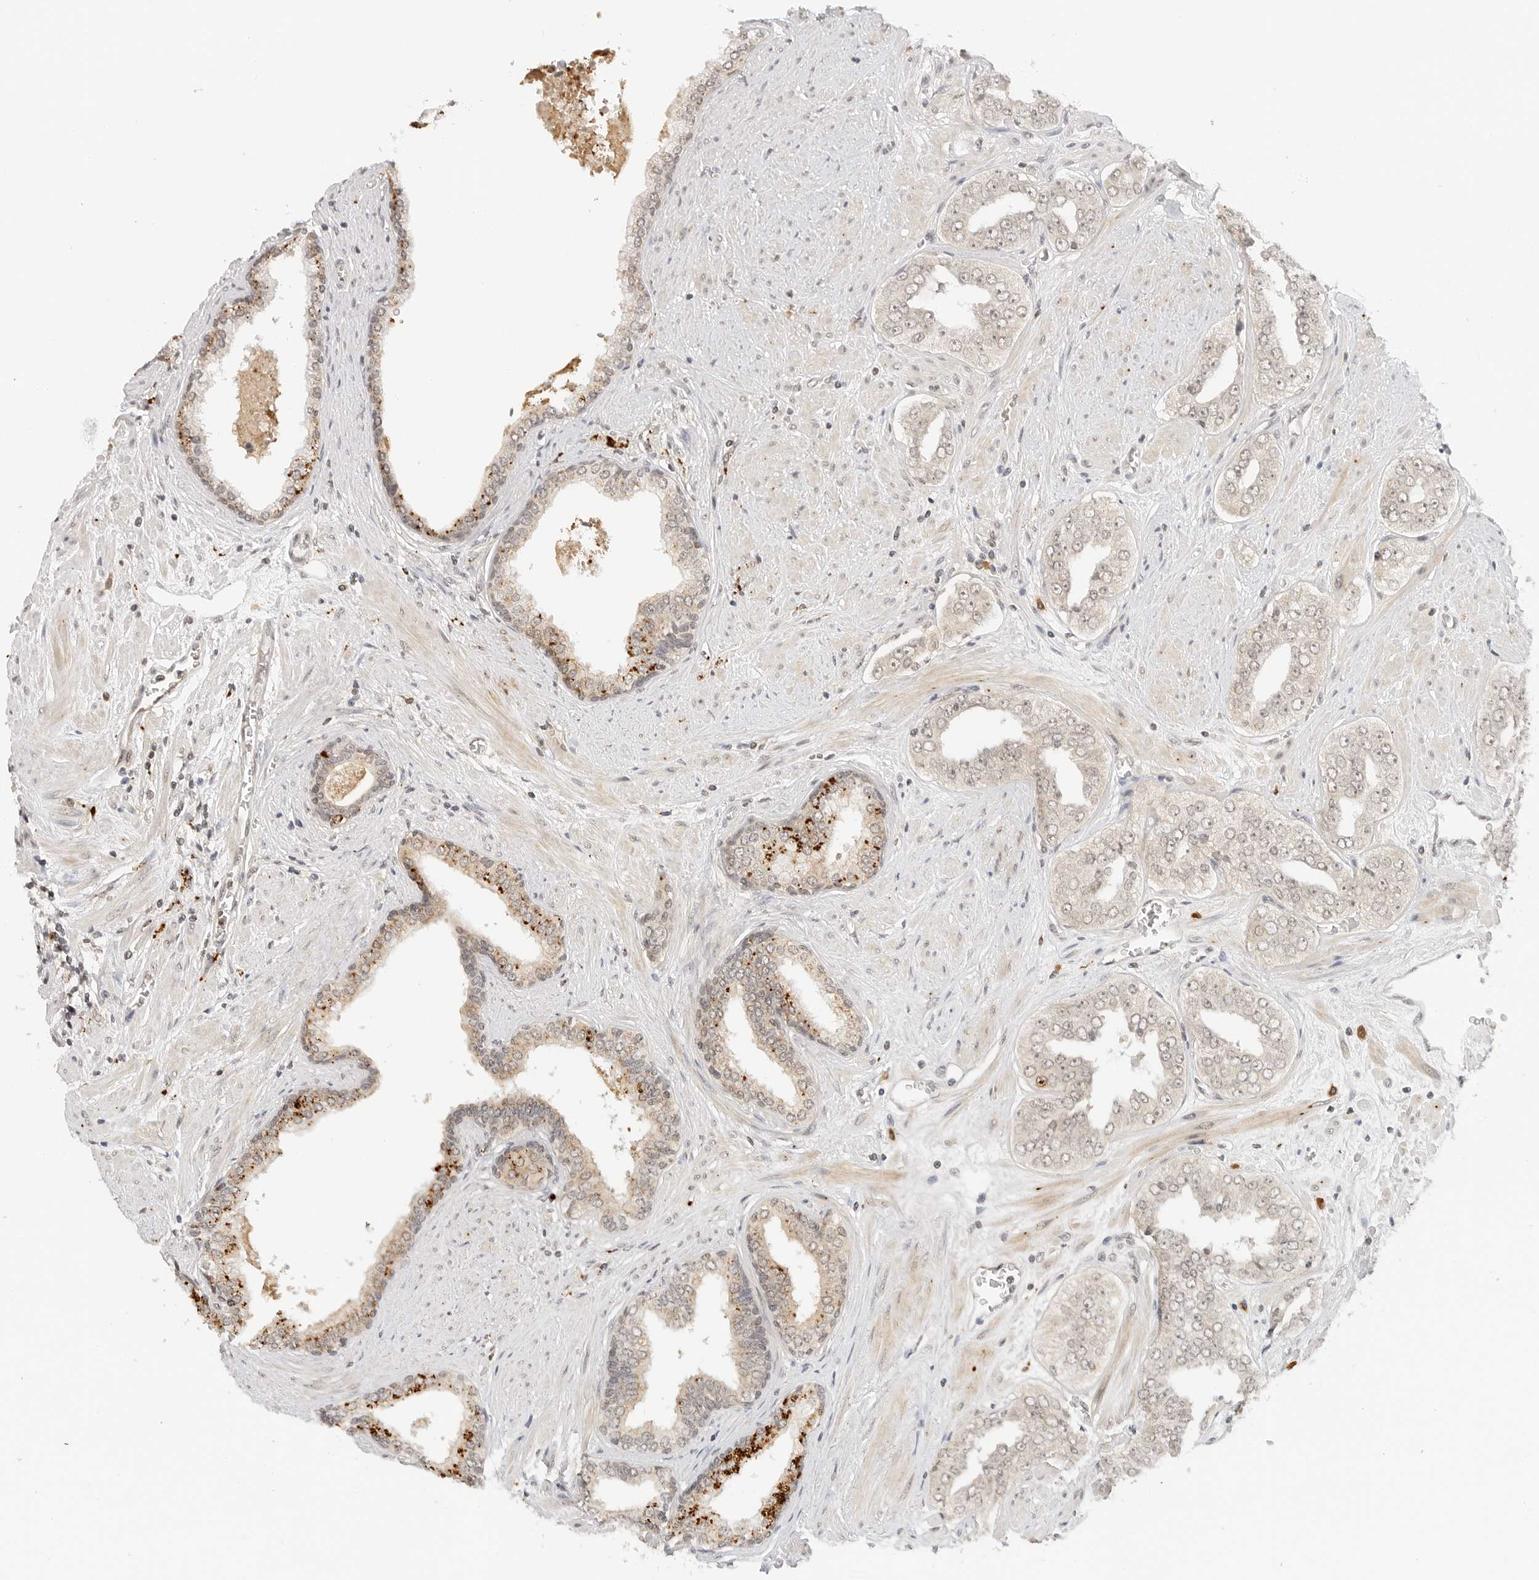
{"staining": {"intensity": "moderate", "quantity": "<25%", "location": "cytoplasmic/membranous"}, "tissue": "prostate cancer", "cell_type": "Tumor cells", "image_type": "cancer", "snomed": [{"axis": "morphology", "description": "Adenocarcinoma, High grade"}, {"axis": "topography", "description": "Prostate"}], "caption": "High-grade adenocarcinoma (prostate) was stained to show a protein in brown. There is low levels of moderate cytoplasmic/membranous staining in approximately <25% of tumor cells.", "gene": "GPR34", "patient": {"sex": "male", "age": 71}}